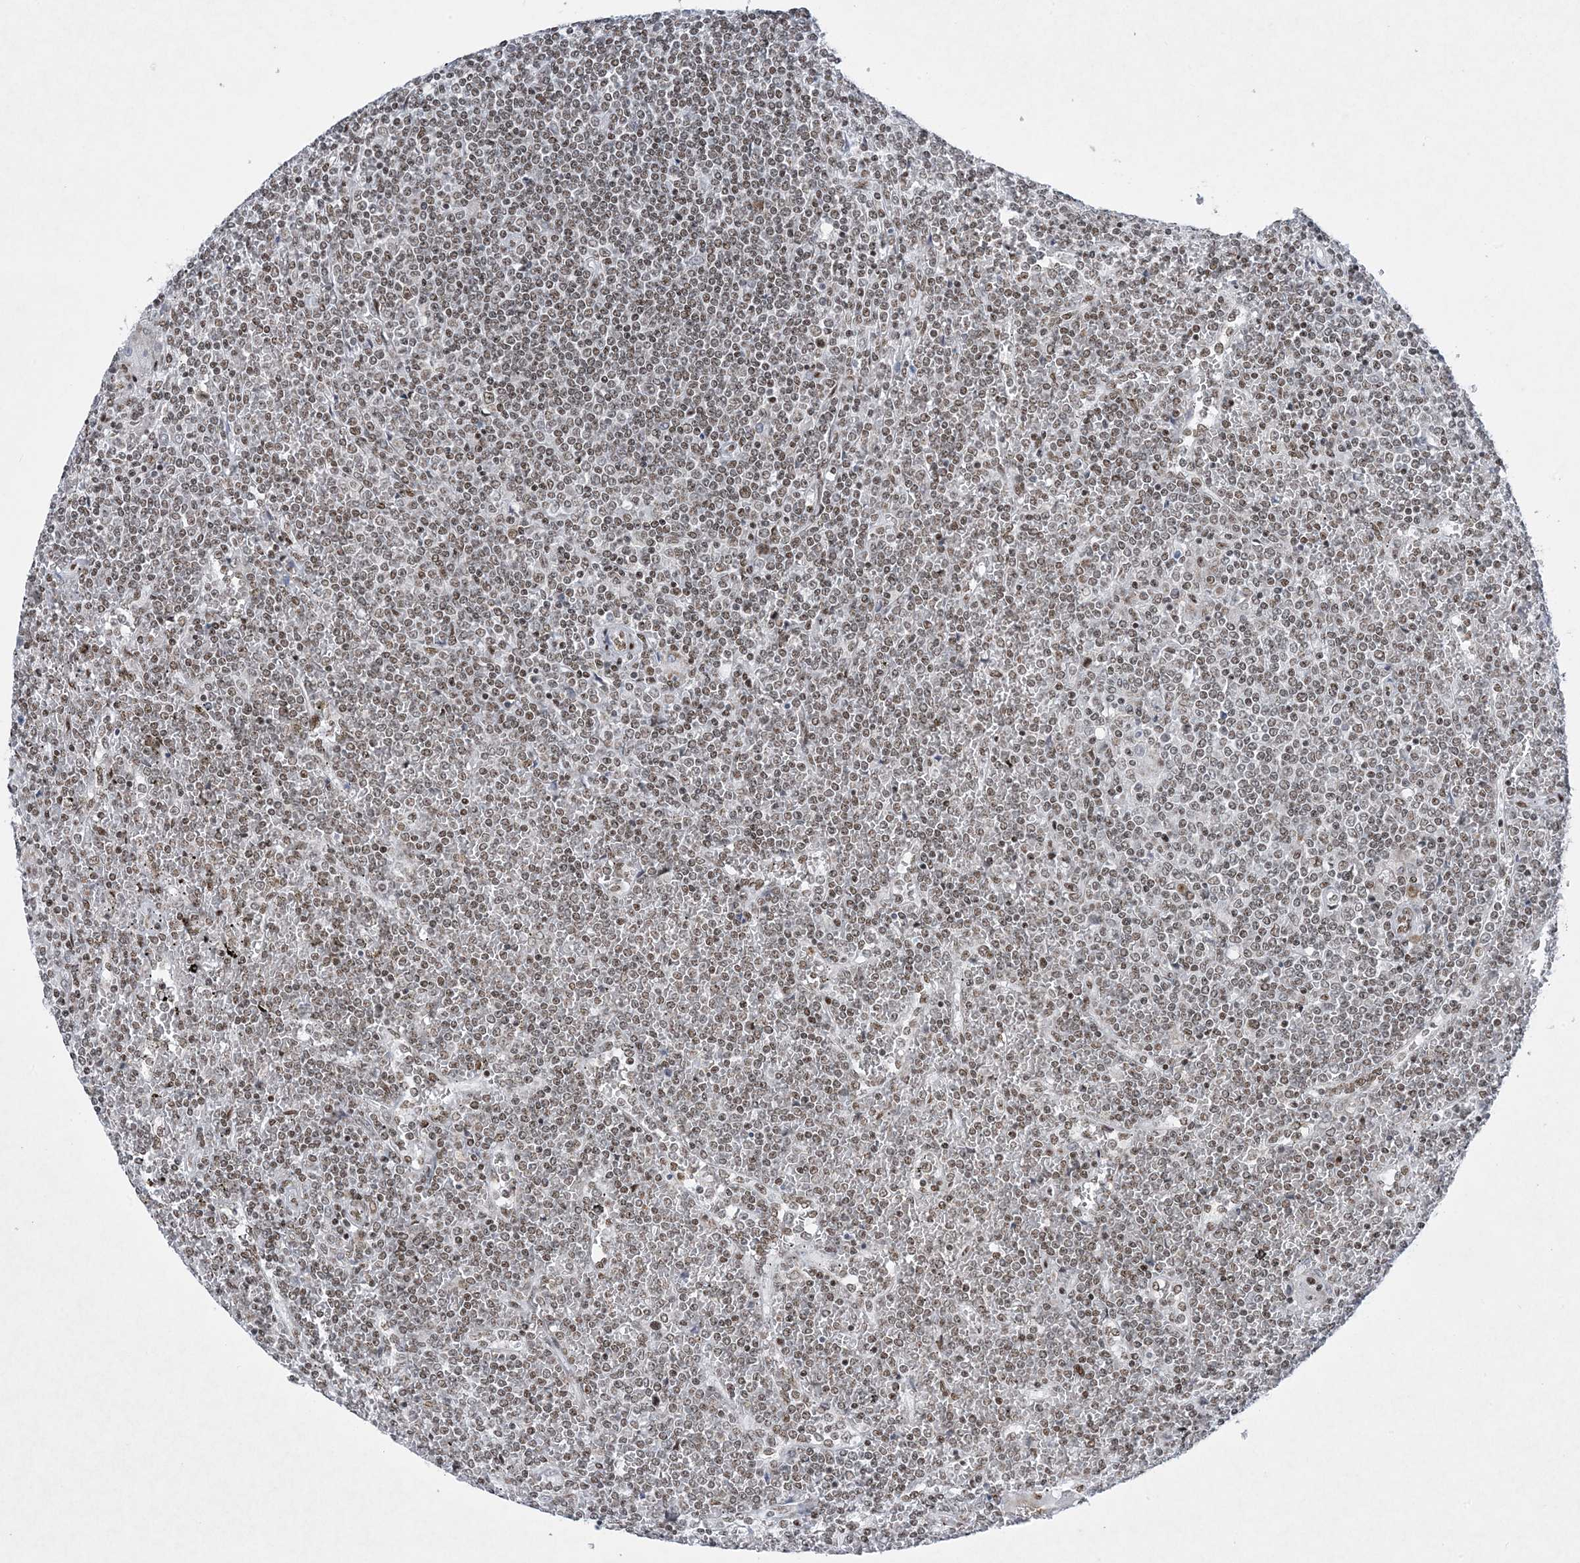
{"staining": {"intensity": "moderate", "quantity": ">75%", "location": "nuclear"}, "tissue": "lymphoma", "cell_type": "Tumor cells", "image_type": "cancer", "snomed": [{"axis": "morphology", "description": "Malignant lymphoma, non-Hodgkin's type, Low grade"}, {"axis": "topography", "description": "Spleen"}], "caption": "A photomicrograph of human lymphoma stained for a protein shows moderate nuclear brown staining in tumor cells.", "gene": "PKNOX2", "patient": {"sex": "female", "age": 19}}